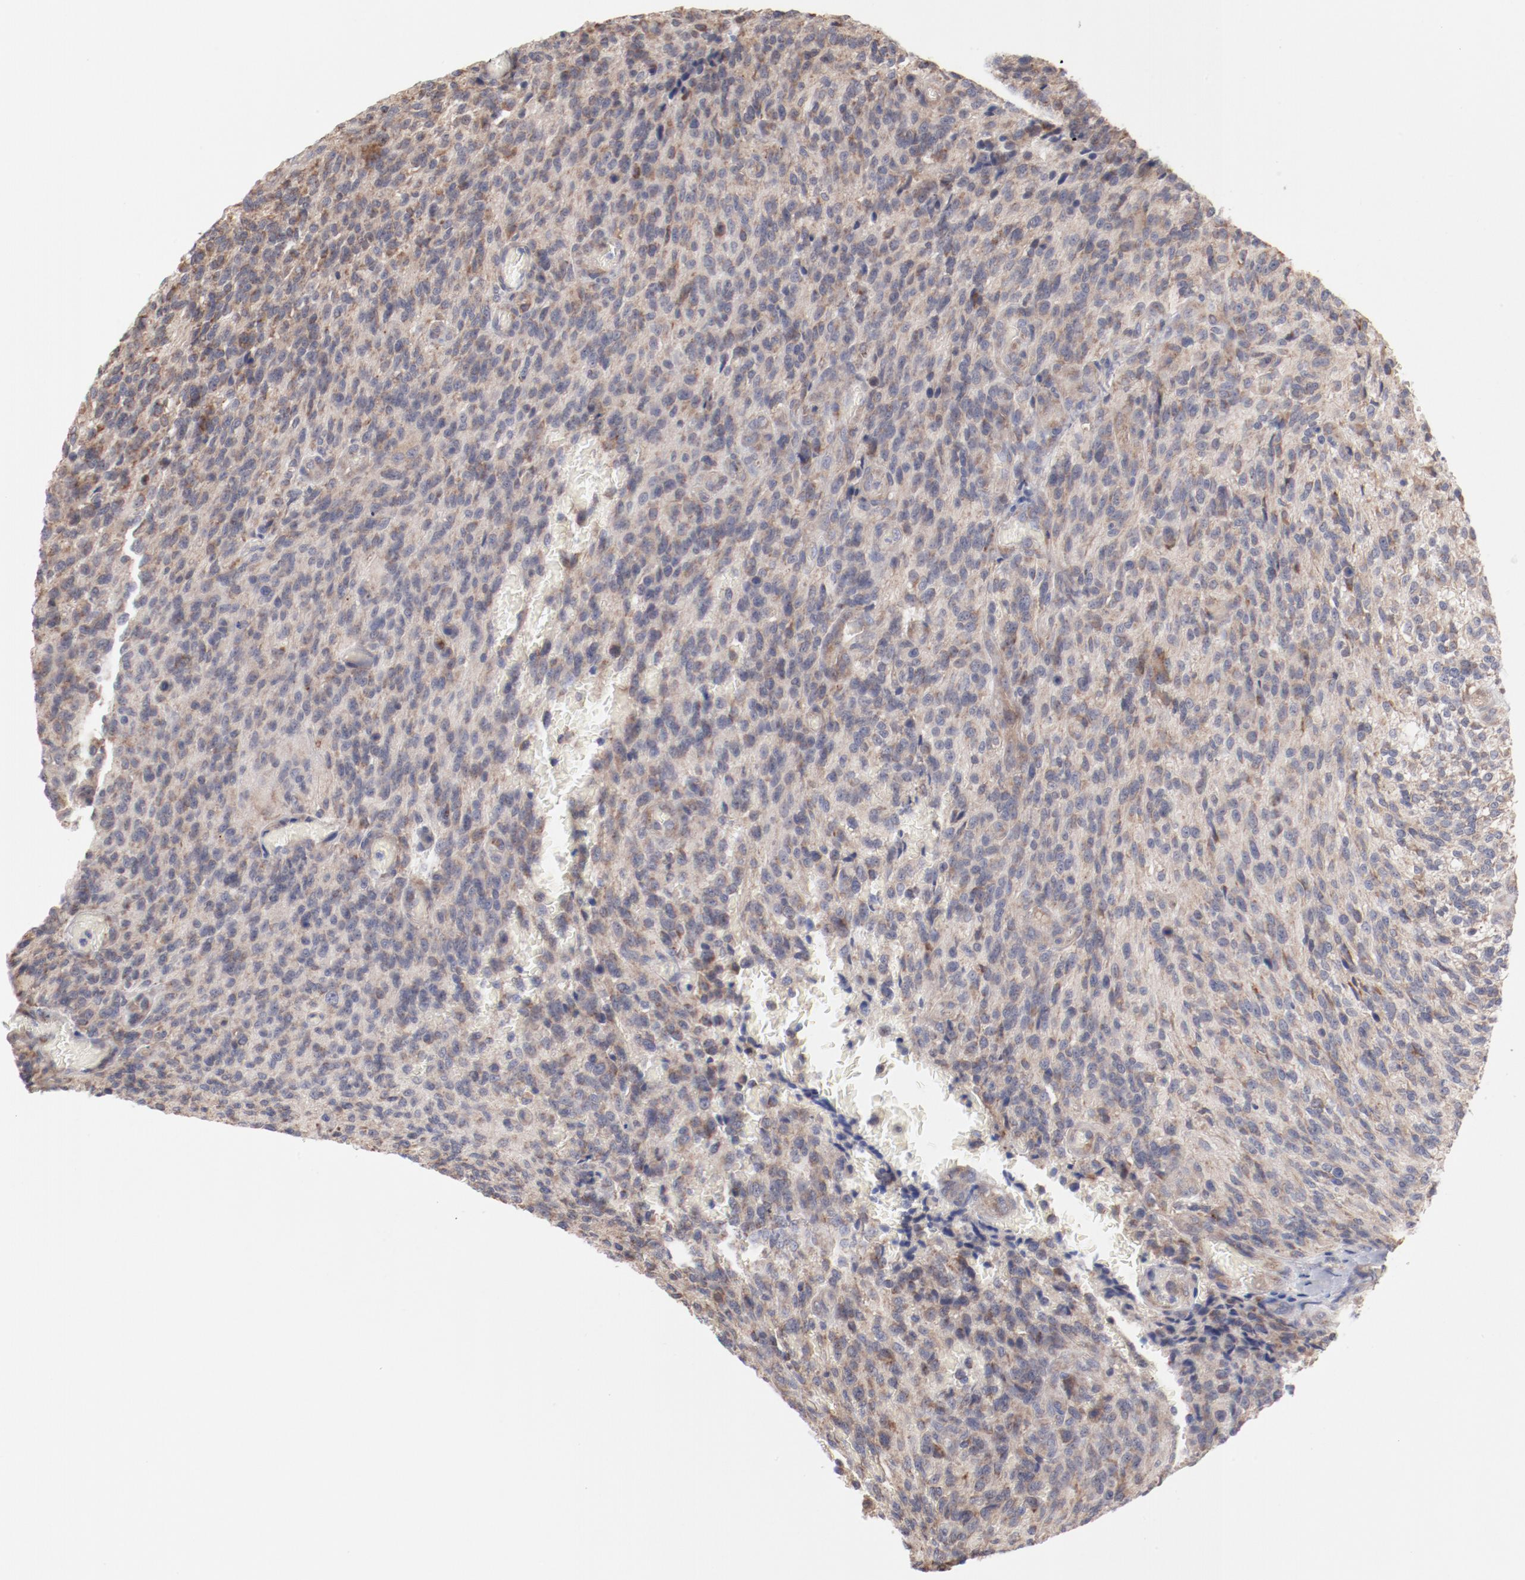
{"staining": {"intensity": "weak", "quantity": ">75%", "location": "cytoplasmic/membranous"}, "tissue": "glioma", "cell_type": "Tumor cells", "image_type": "cancer", "snomed": [{"axis": "morphology", "description": "Normal tissue, NOS"}, {"axis": "morphology", "description": "Glioma, malignant, High grade"}, {"axis": "topography", "description": "Cerebral cortex"}], "caption": "Protein staining by immunohistochemistry demonstrates weak cytoplasmic/membranous staining in about >75% of tumor cells in glioma.", "gene": "PPFIBP2", "patient": {"sex": "male", "age": 56}}